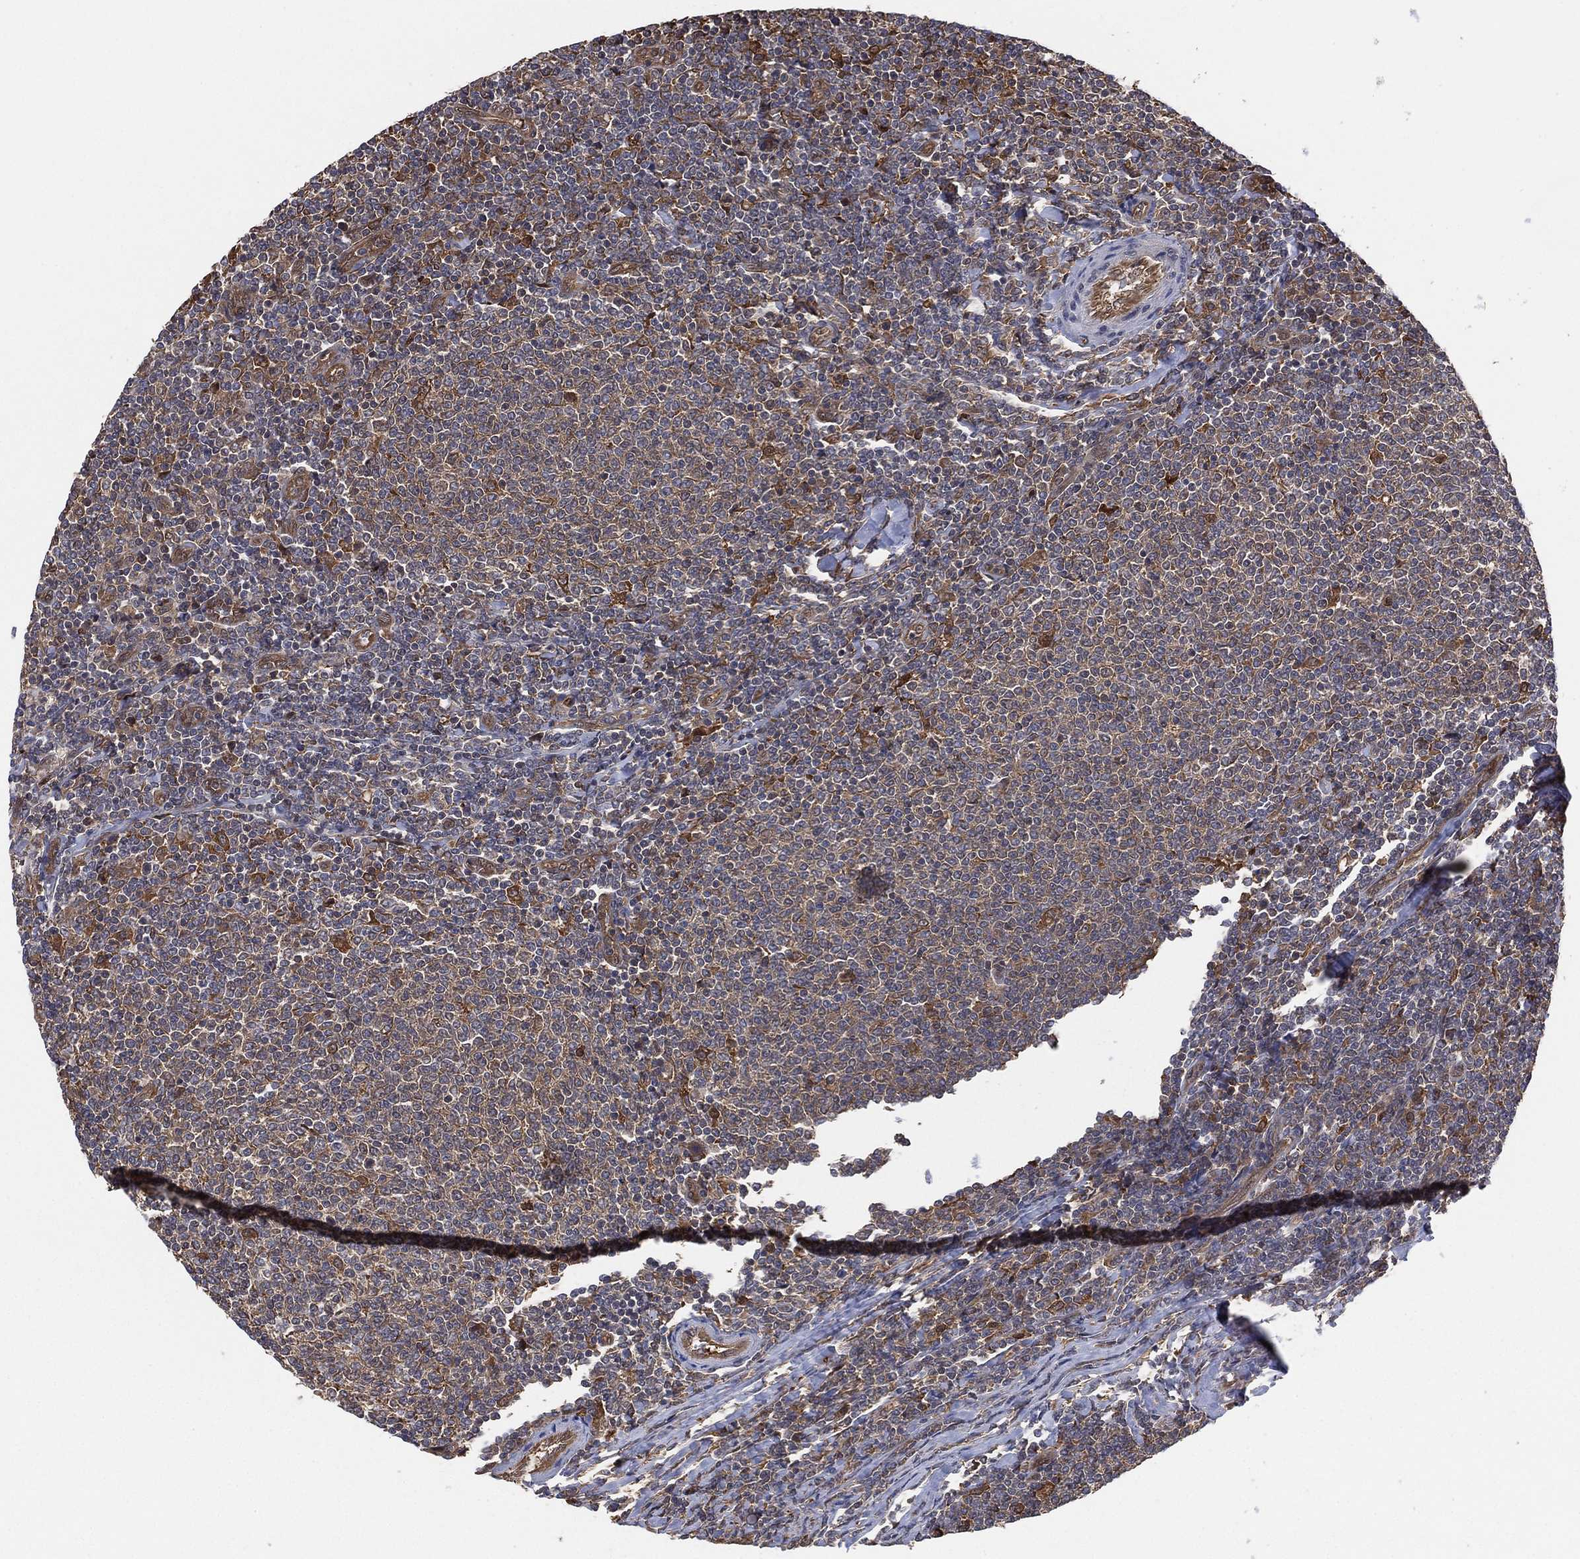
{"staining": {"intensity": "moderate", "quantity": "25%-75%", "location": "cytoplasmic/membranous"}, "tissue": "lymphoma", "cell_type": "Tumor cells", "image_type": "cancer", "snomed": [{"axis": "morphology", "description": "Malignant lymphoma, non-Hodgkin's type, Low grade"}, {"axis": "topography", "description": "Lymph node"}], "caption": "The histopathology image reveals staining of lymphoma, revealing moderate cytoplasmic/membranous protein expression (brown color) within tumor cells.", "gene": "PSMG4", "patient": {"sex": "male", "age": 52}}